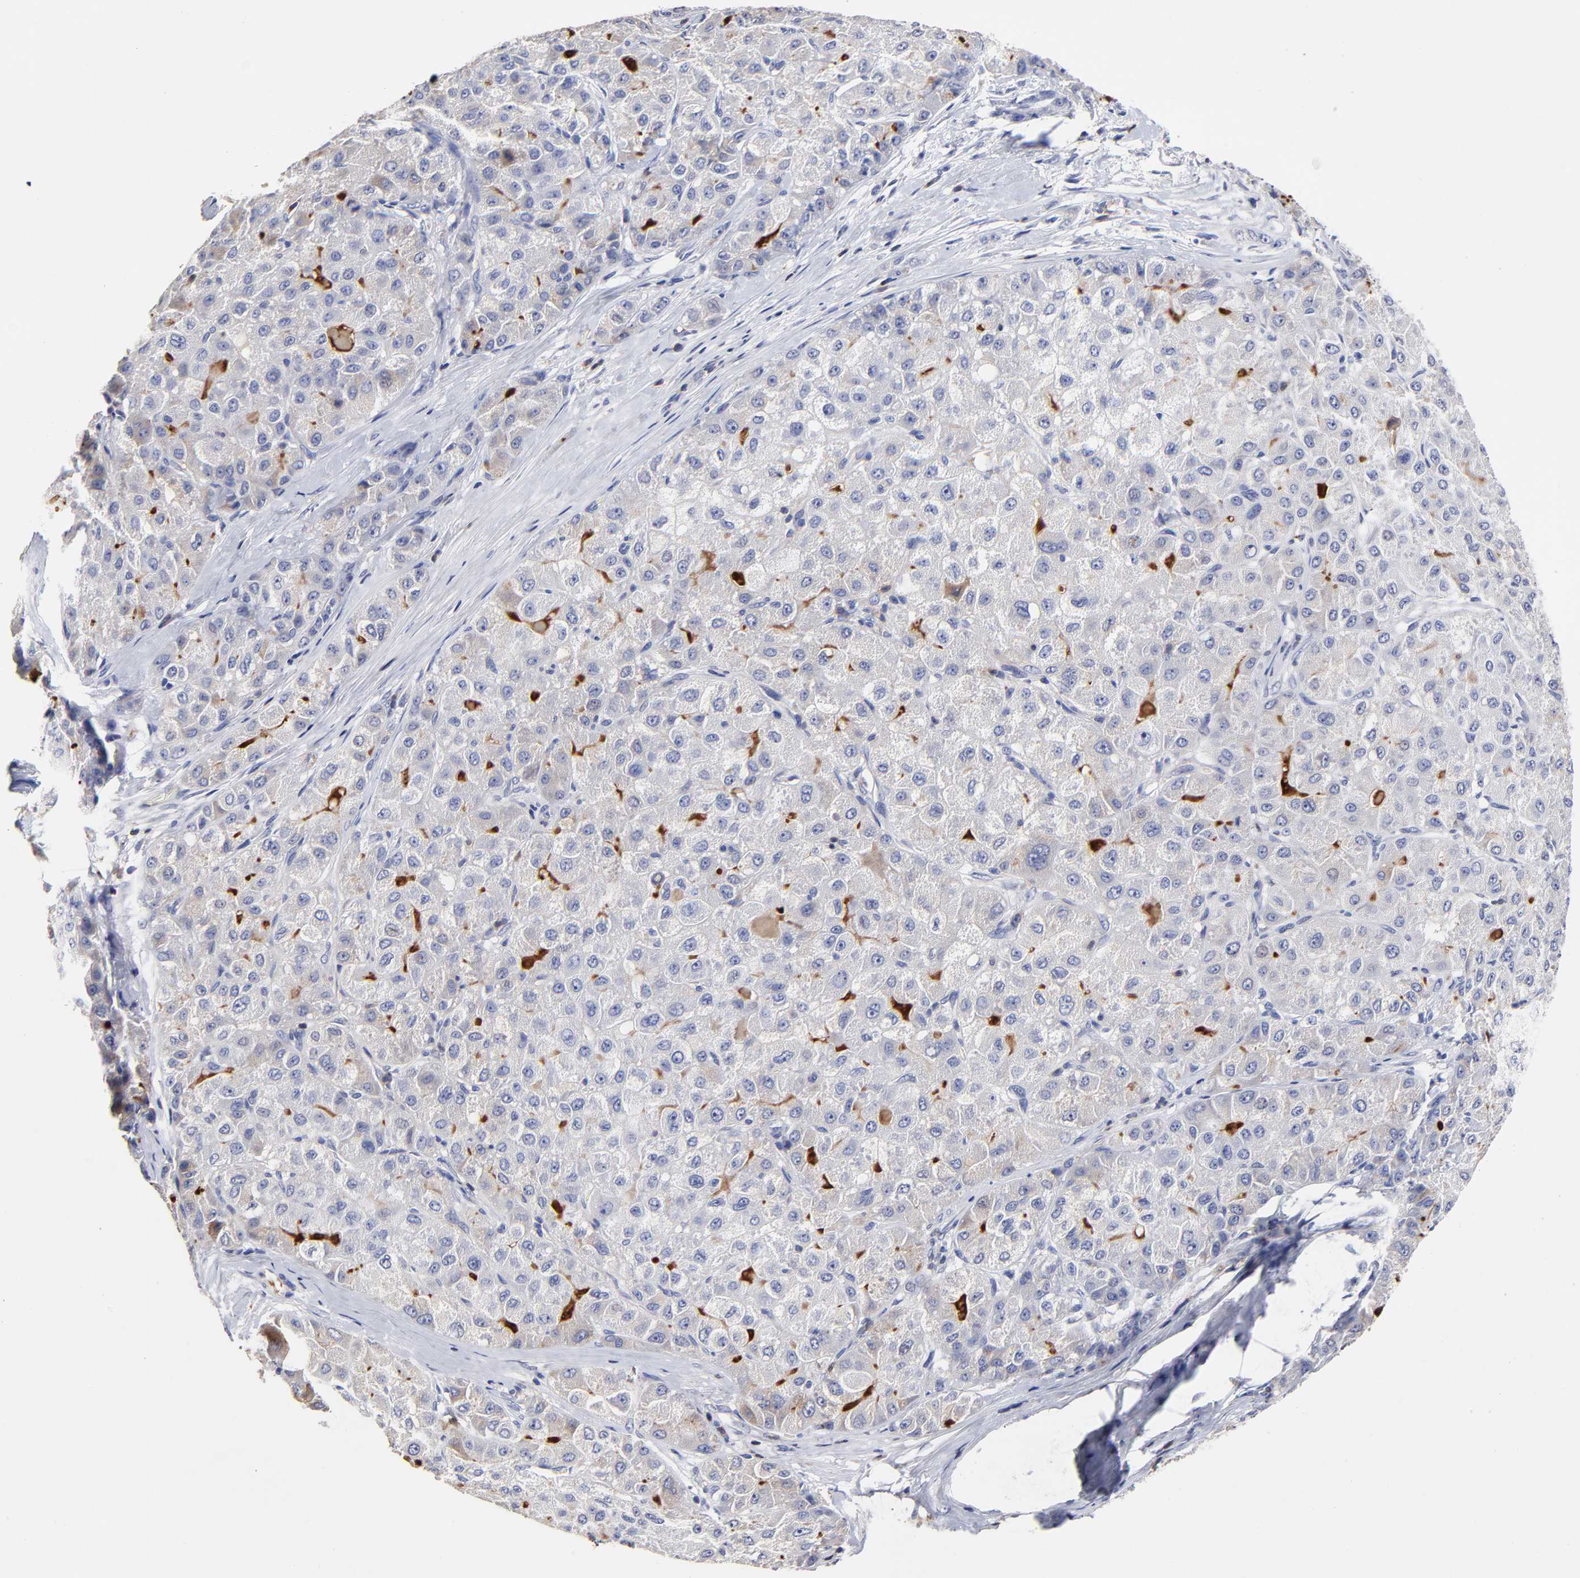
{"staining": {"intensity": "negative", "quantity": "none", "location": "none"}, "tissue": "liver cancer", "cell_type": "Tumor cells", "image_type": "cancer", "snomed": [{"axis": "morphology", "description": "Carcinoma, Hepatocellular, NOS"}, {"axis": "topography", "description": "Liver"}], "caption": "Immunohistochemistry of human liver hepatocellular carcinoma exhibits no staining in tumor cells.", "gene": "TRAT1", "patient": {"sex": "male", "age": 80}}